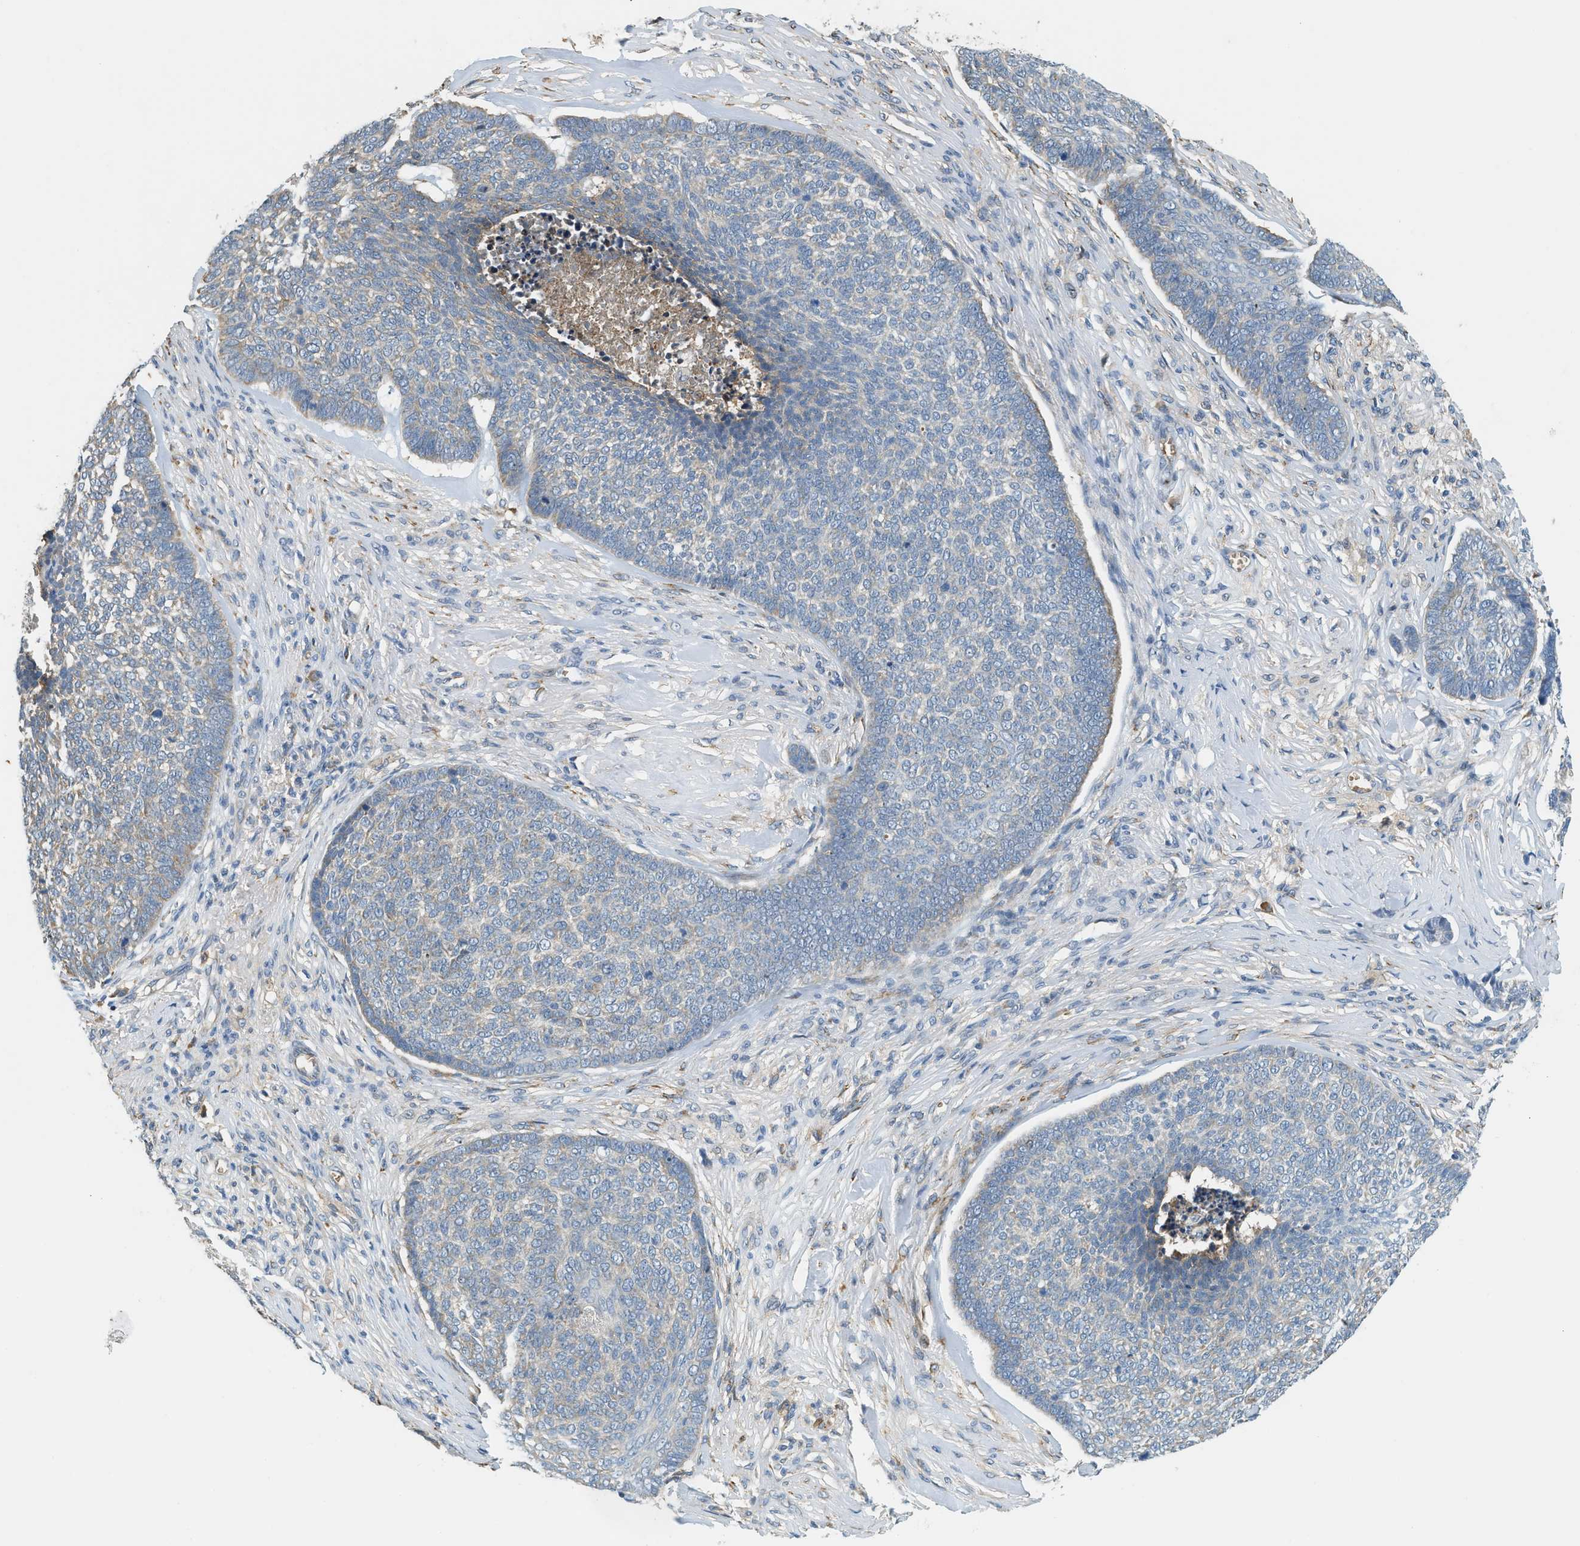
{"staining": {"intensity": "moderate", "quantity": "<25%", "location": "cytoplasmic/membranous"}, "tissue": "skin cancer", "cell_type": "Tumor cells", "image_type": "cancer", "snomed": [{"axis": "morphology", "description": "Basal cell carcinoma"}, {"axis": "topography", "description": "Skin"}], "caption": "Approximately <25% of tumor cells in human basal cell carcinoma (skin) reveal moderate cytoplasmic/membranous protein staining as visualized by brown immunohistochemical staining.", "gene": "CYTH2", "patient": {"sex": "male", "age": 84}}